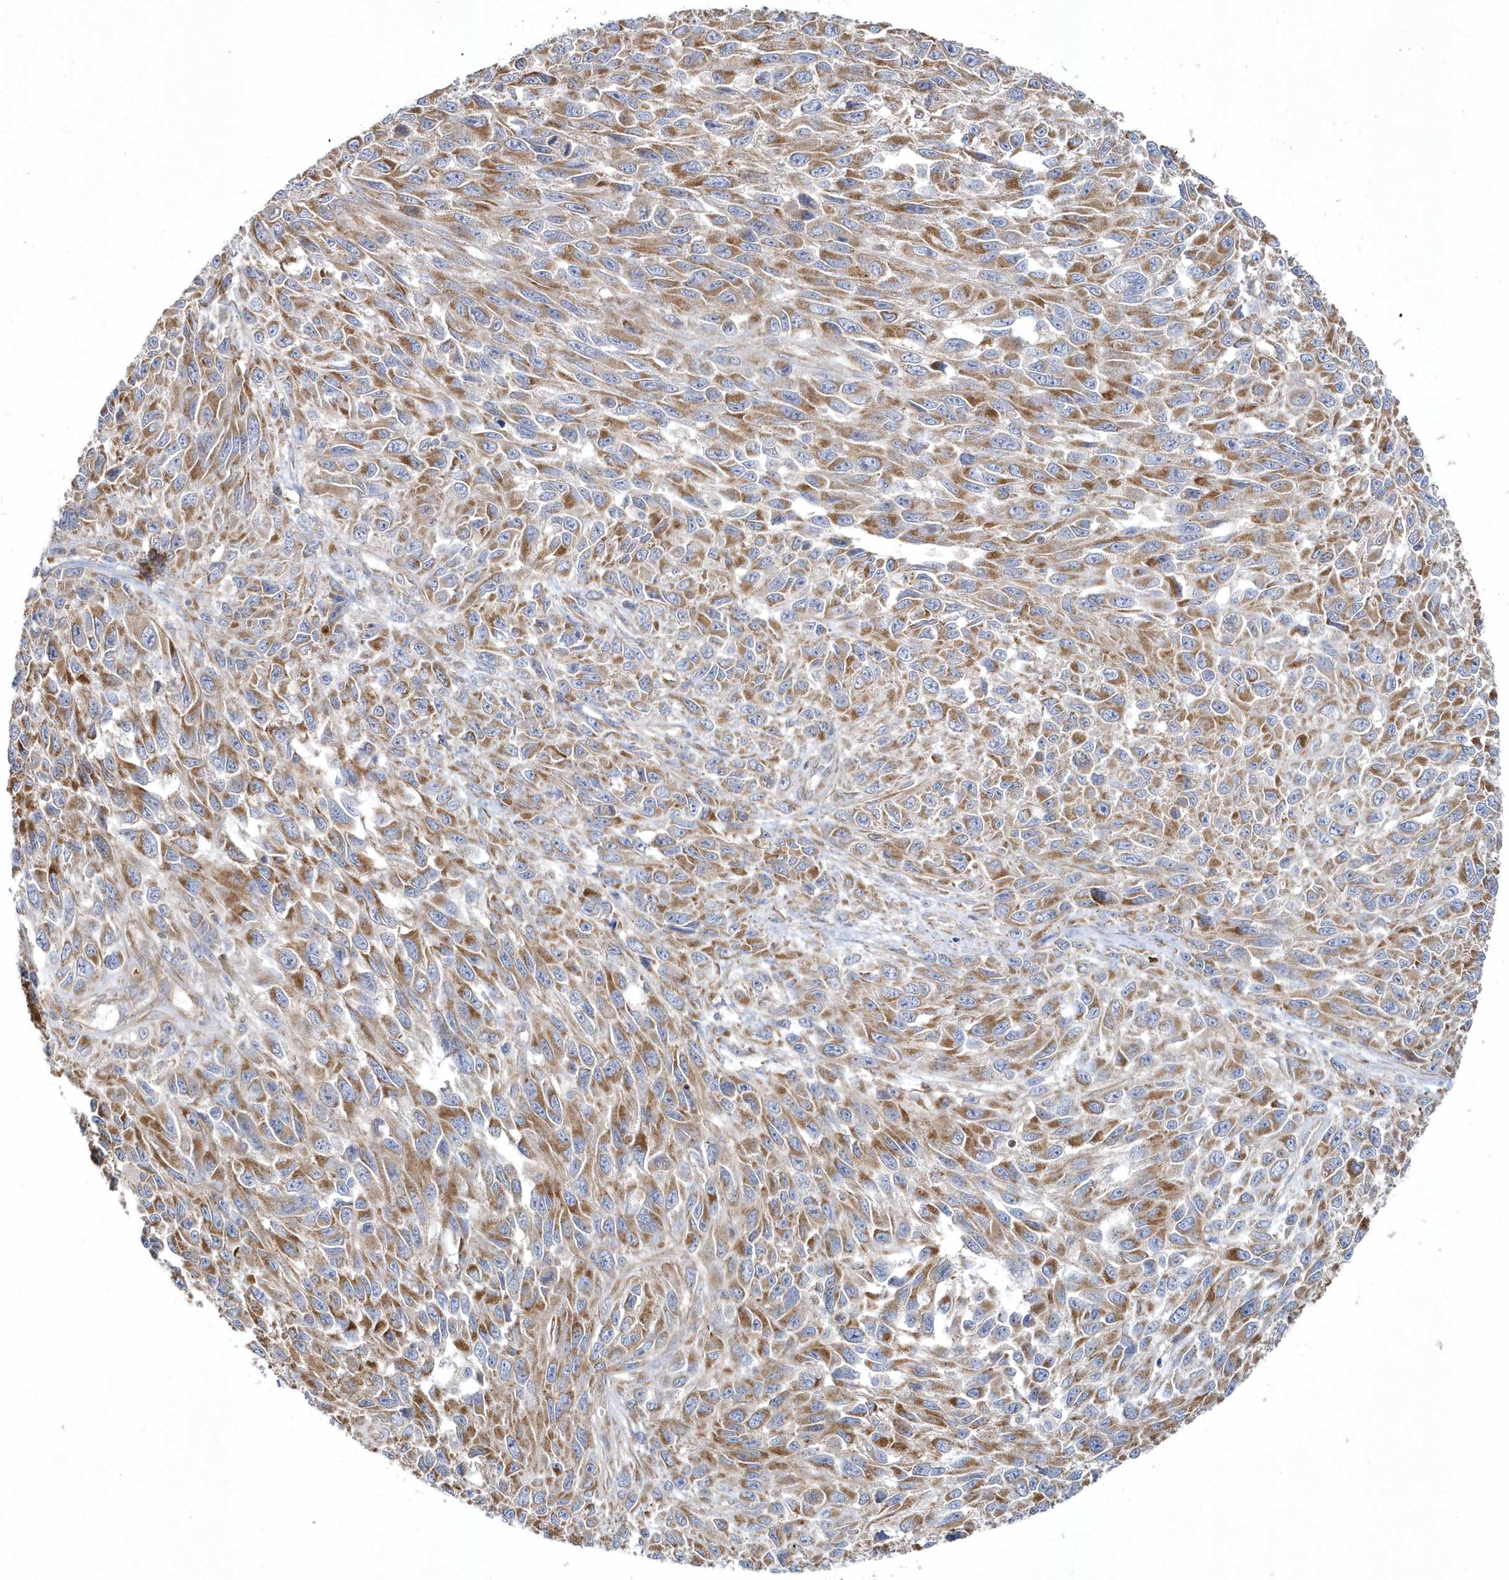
{"staining": {"intensity": "moderate", "quantity": ">75%", "location": "cytoplasmic/membranous"}, "tissue": "melanoma", "cell_type": "Tumor cells", "image_type": "cancer", "snomed": [{"axis": "morphology", "description": "Malignant melanoma, NOS"}, {"axis": "topography", "description": "Skin"}], "caption": "IHC image of neoplastic tissue: human malignant melanoma stained using immunohistochemistry shows medium levels of moderate protein expression localized specifically in the cytoplasmic/membranous of tumor cells, appearing as a cytoplasmic/membranous brown color.", "gene": "LEXM", "patient": {"sex": "female", "age": 96}}